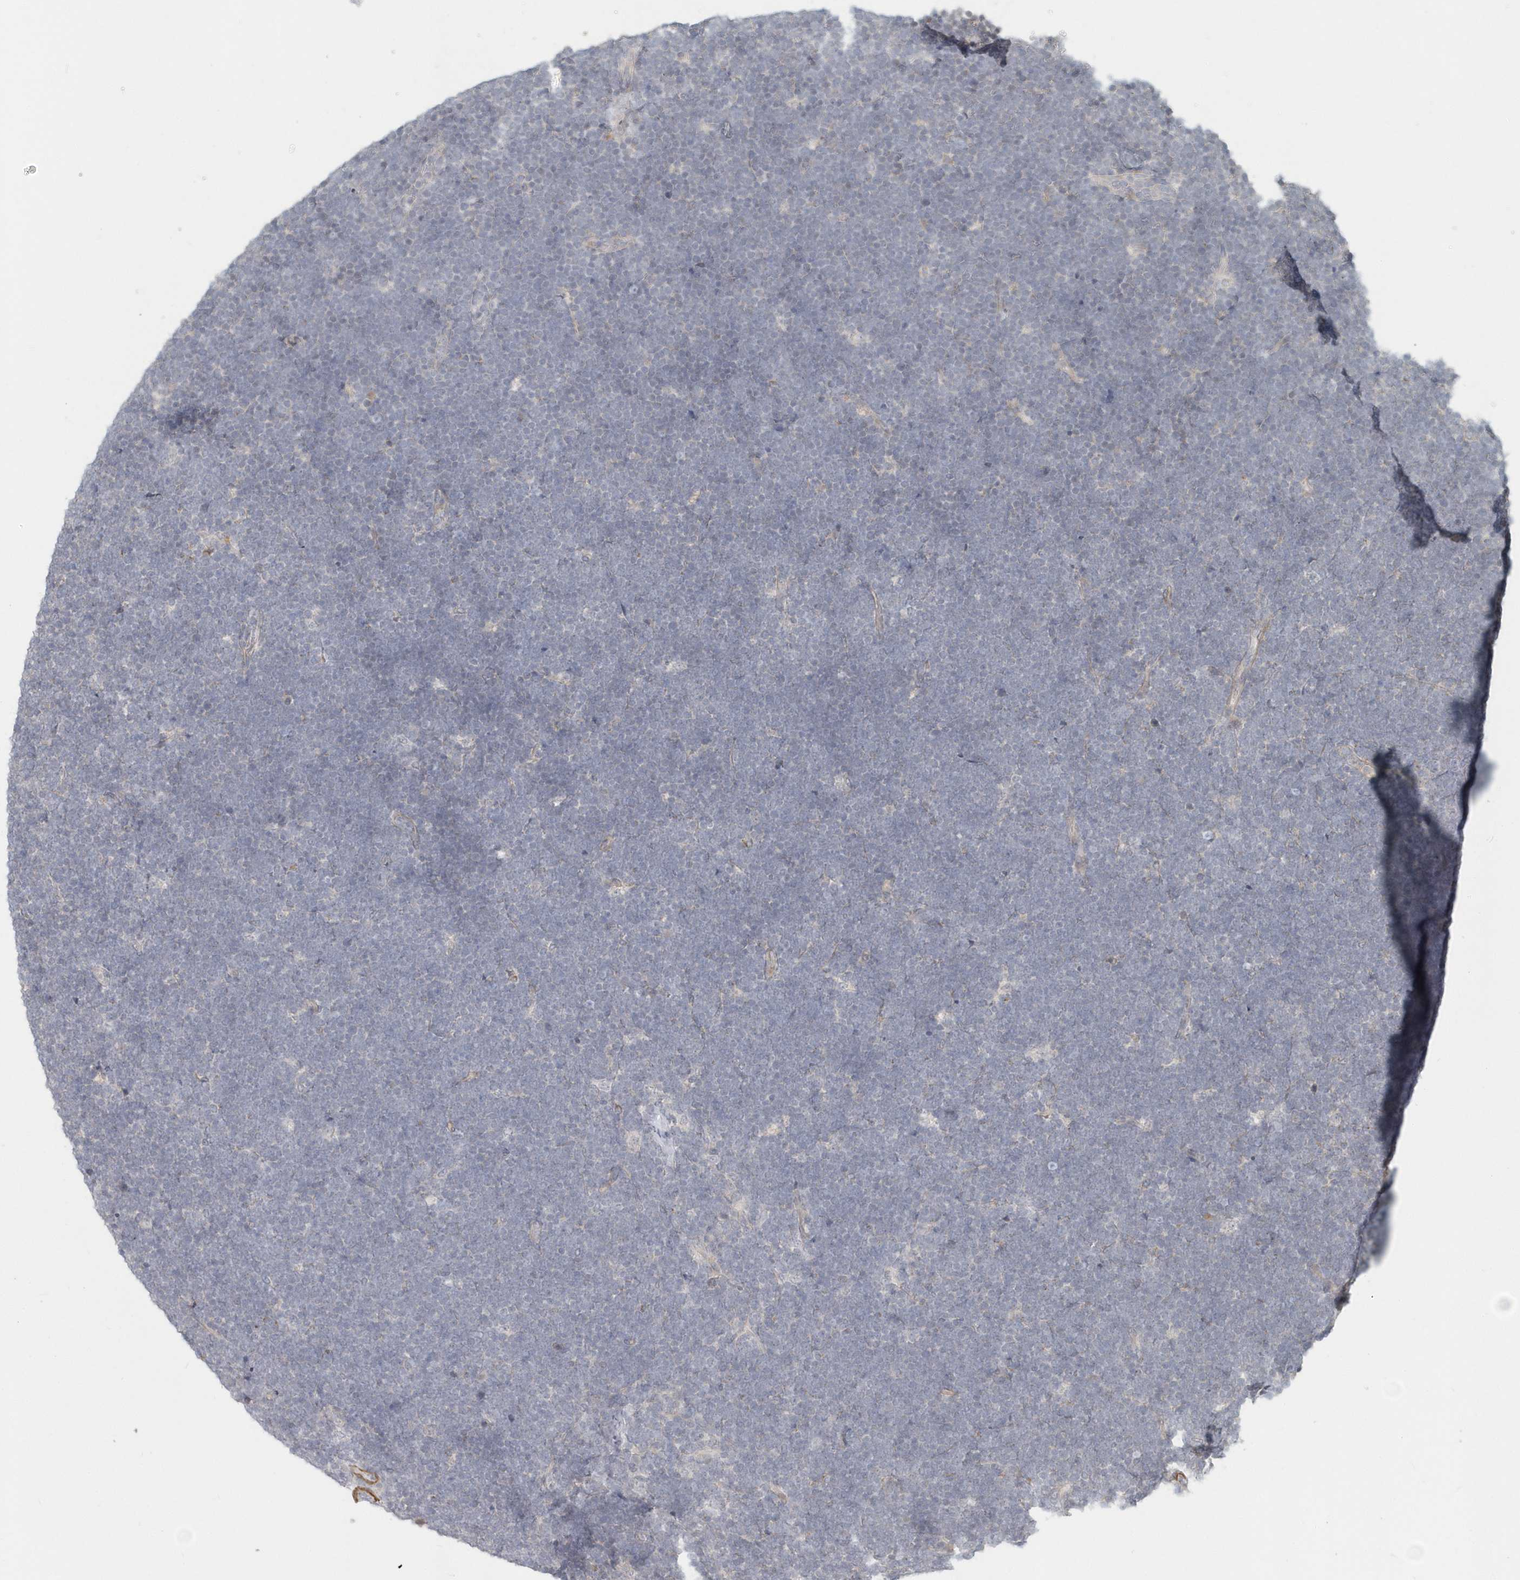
{"staining": {"intensity": "negative", "quantity": "none", "location": "none"}, "tissue": "lymphoma", "cell_type": "Tumor cells", "image_type": "cancer", "snomed": [{"axis": "morphology", "description": "Malignant lymphoma, non-Hodgkin's type, High grade"}, {"axis": "topography", "description": "Lymph node"}], "caption": "Lymphoma was stained to show a protein in brown. There is no significant staining in tumor cells. (Immunohistochemistry (ihc), brightfield microscopy, high magnification).", "gene": "NAPB", "patient": {"sex": "male", "age": 13}}